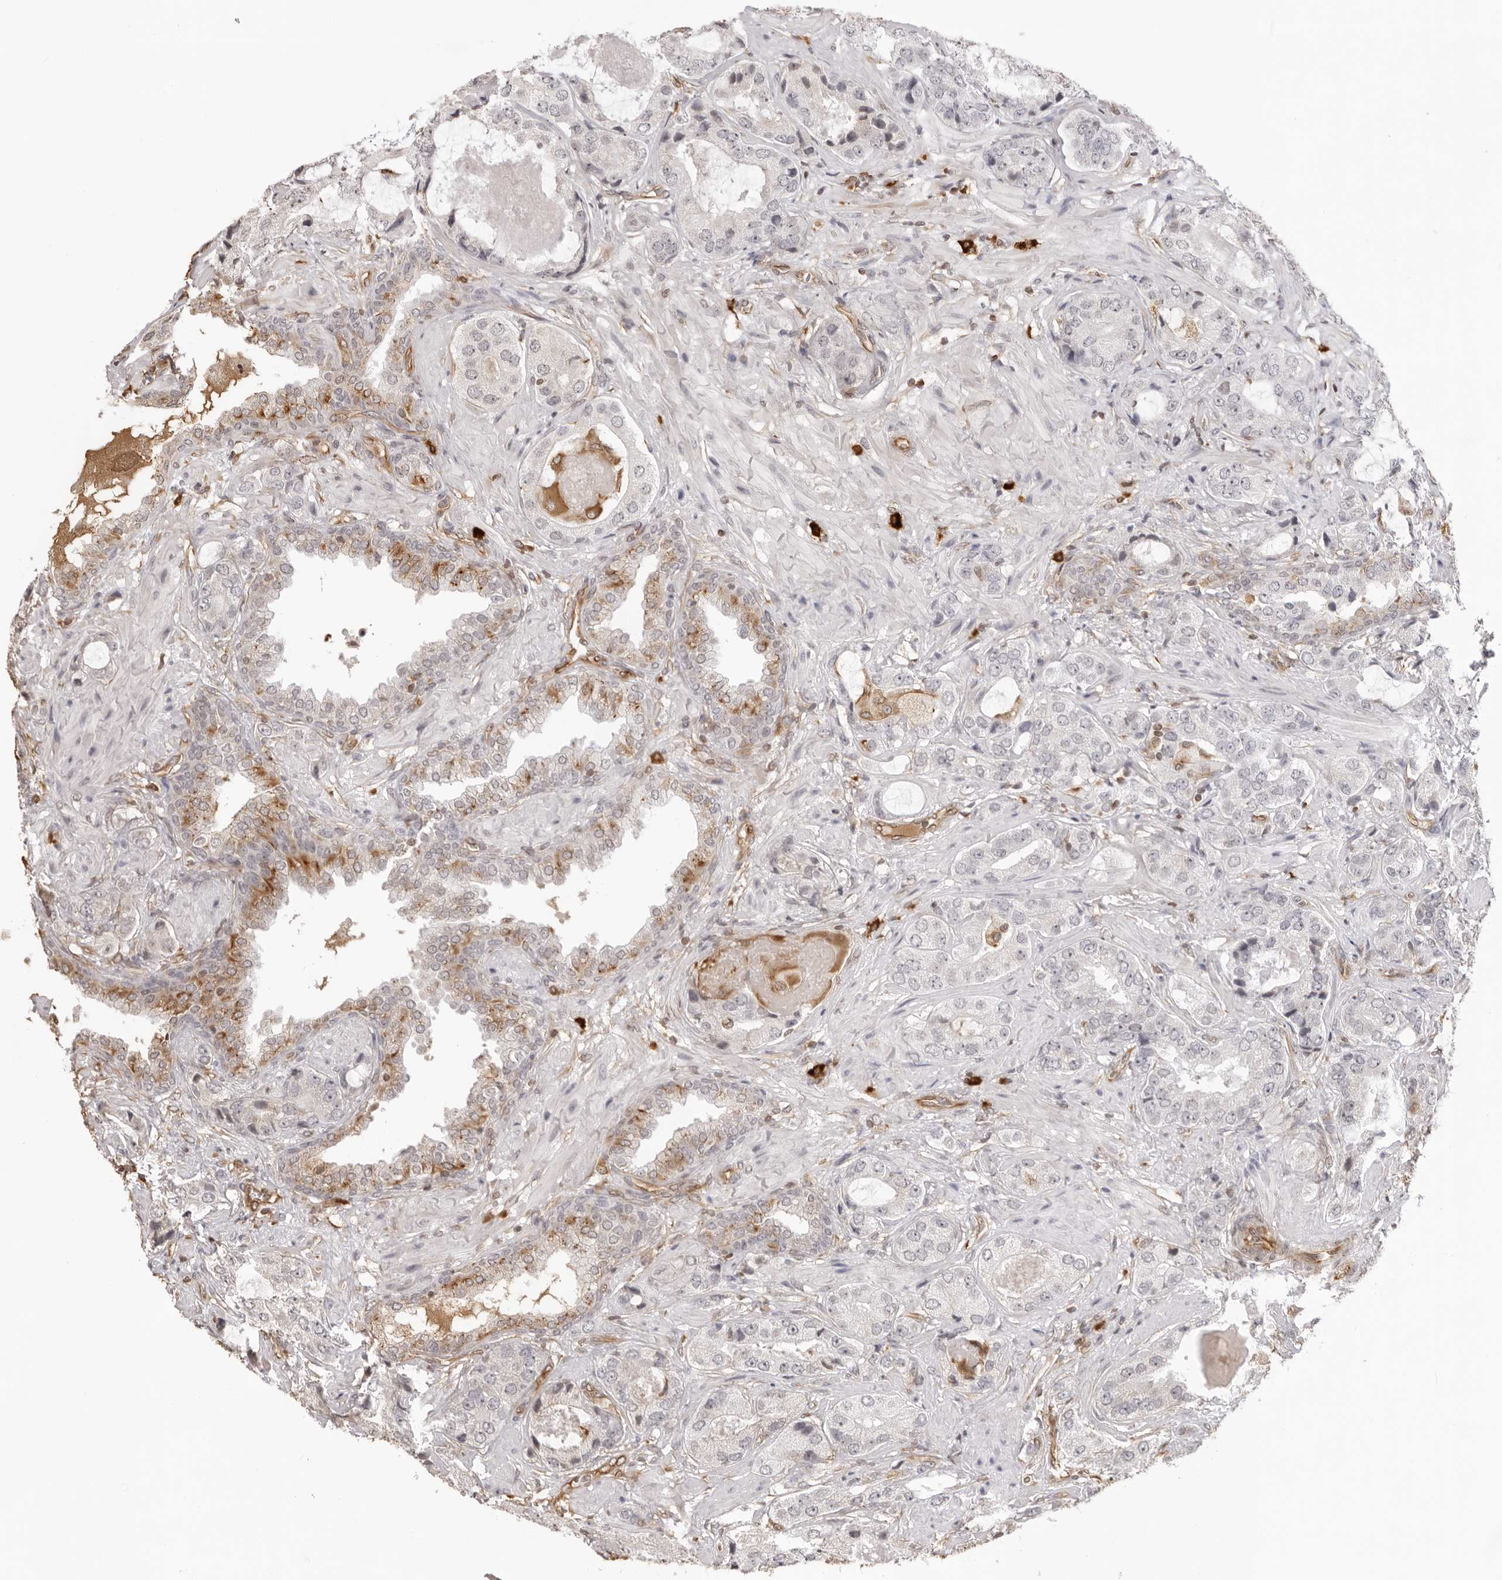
{"staining": {"intensity": "negative", "quantity": "none", "location": "none"}, "tissue": "prostate cancer", "cell_type": "Tumor cells", "image_type": "cancer", "snomed": [{"axis": "morphology", "description": "Normal tissue, NOS"}, {"axis": "morphology", "description": "Adenocarcinoma, High grade"}, {"axis": "topography", "description": "Prostate"}, {"axis": "topography", "description": "Peripheral nerve tissue"}], "caption": "DAB (3,3'-diaminobenzidine) immunohistochemical staining of prostate cancer (high-grade adenocarcinoma) demonstrates no significant positivity in tumor cells.", "gene": "DYNLT5", "patient": {"sex": "male", "age": 59}}